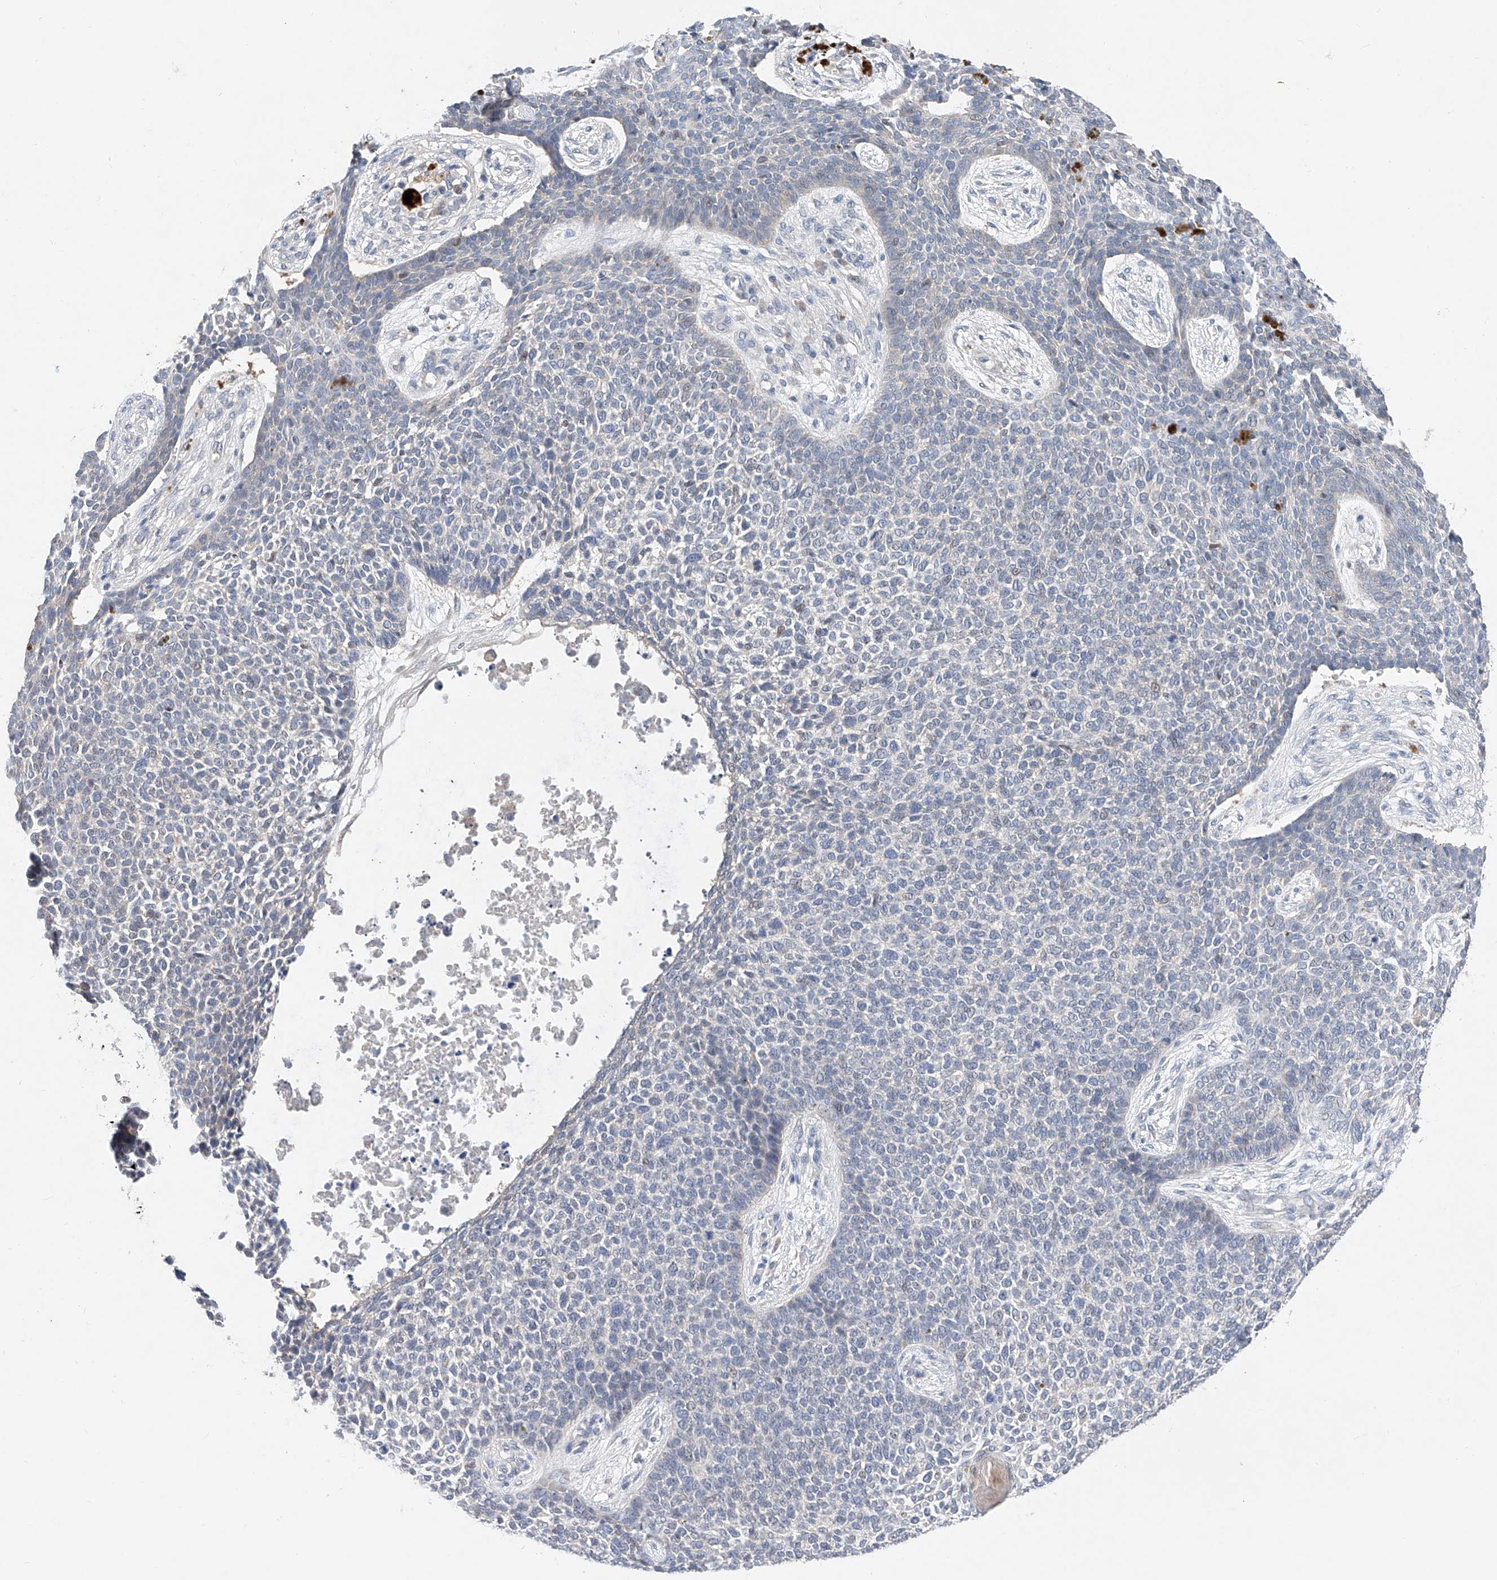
{"staining": {"intensity": "negative", "quantity": "none", "location": "none"}, "tissue": "skin cancer", "cell_type": "Tumor cells", "image_type": "cancer", "snomed": [{"axis": "morphology", "description": "Basal cell carcinoma"}, {"axis": "topography", "description": "Skin"}], "caption": "Immunohistochemical staining of human basal cell carcinoma (skin) reveals no significant expression in tumor cells. Nuclei are stained in blue.", "gene": "FUCA2", "patient": {"sex": "female", "age": 84}}